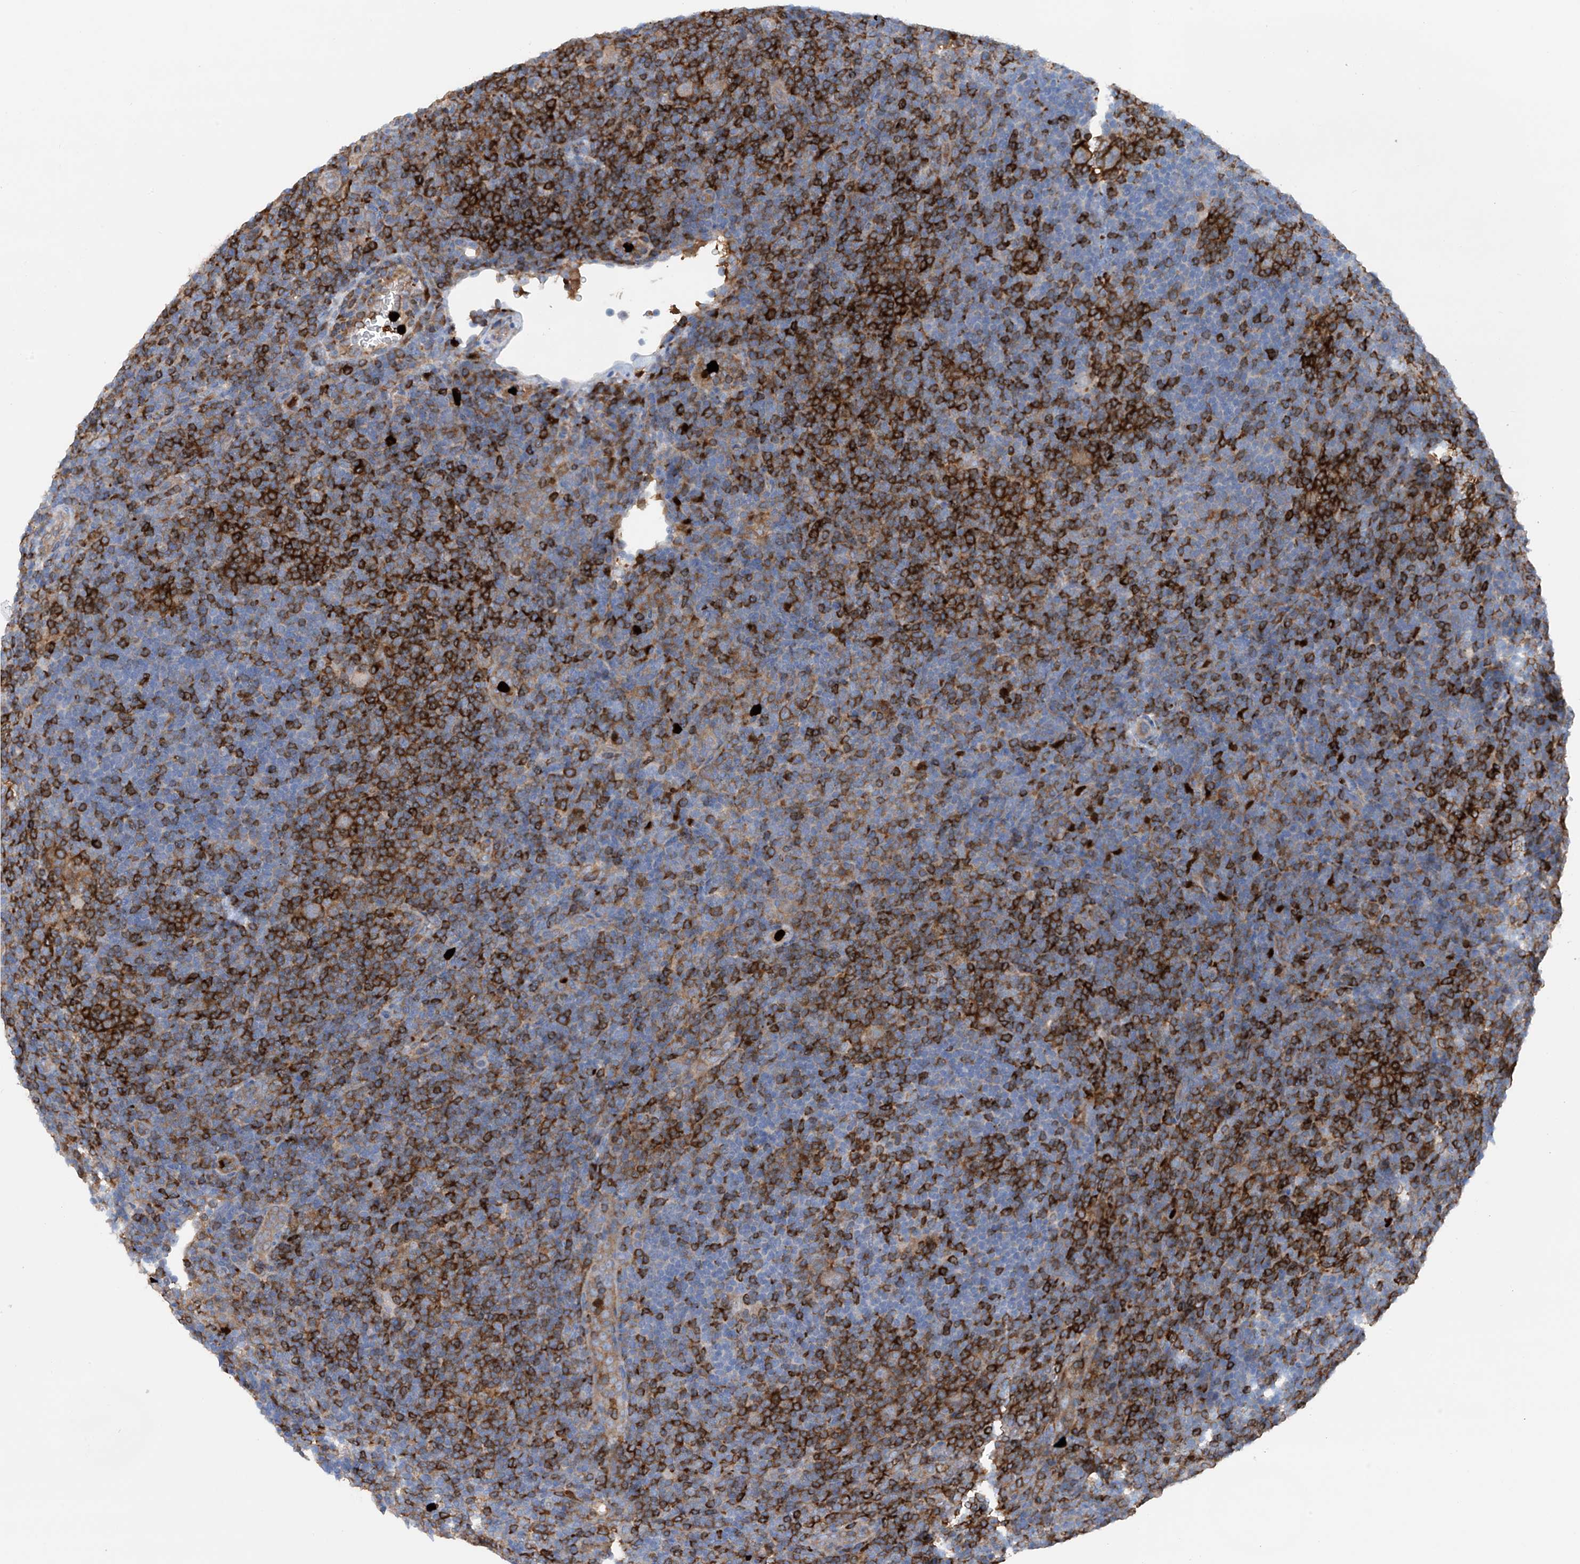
{"staining": {"intensity": "negative", "quantity": "none", "location": "none"}, "tissue": "lymphoma", "cell_type": "Tumor cells", "image_type": "cancer", "snomed": [{"axis": "morphology", "description": "Hodgkin's disease, NOS"}, {"axis": "topography", "description": "Lymph node"}], "caption": "DAB (3,3'-diaminobenzidine) immunohistochemical staining of Hodgkin's disease exhibits no significant staining in tumor cells.", "gene": "PHACTR2", "patient": {"sex": "female", "age": 57}}